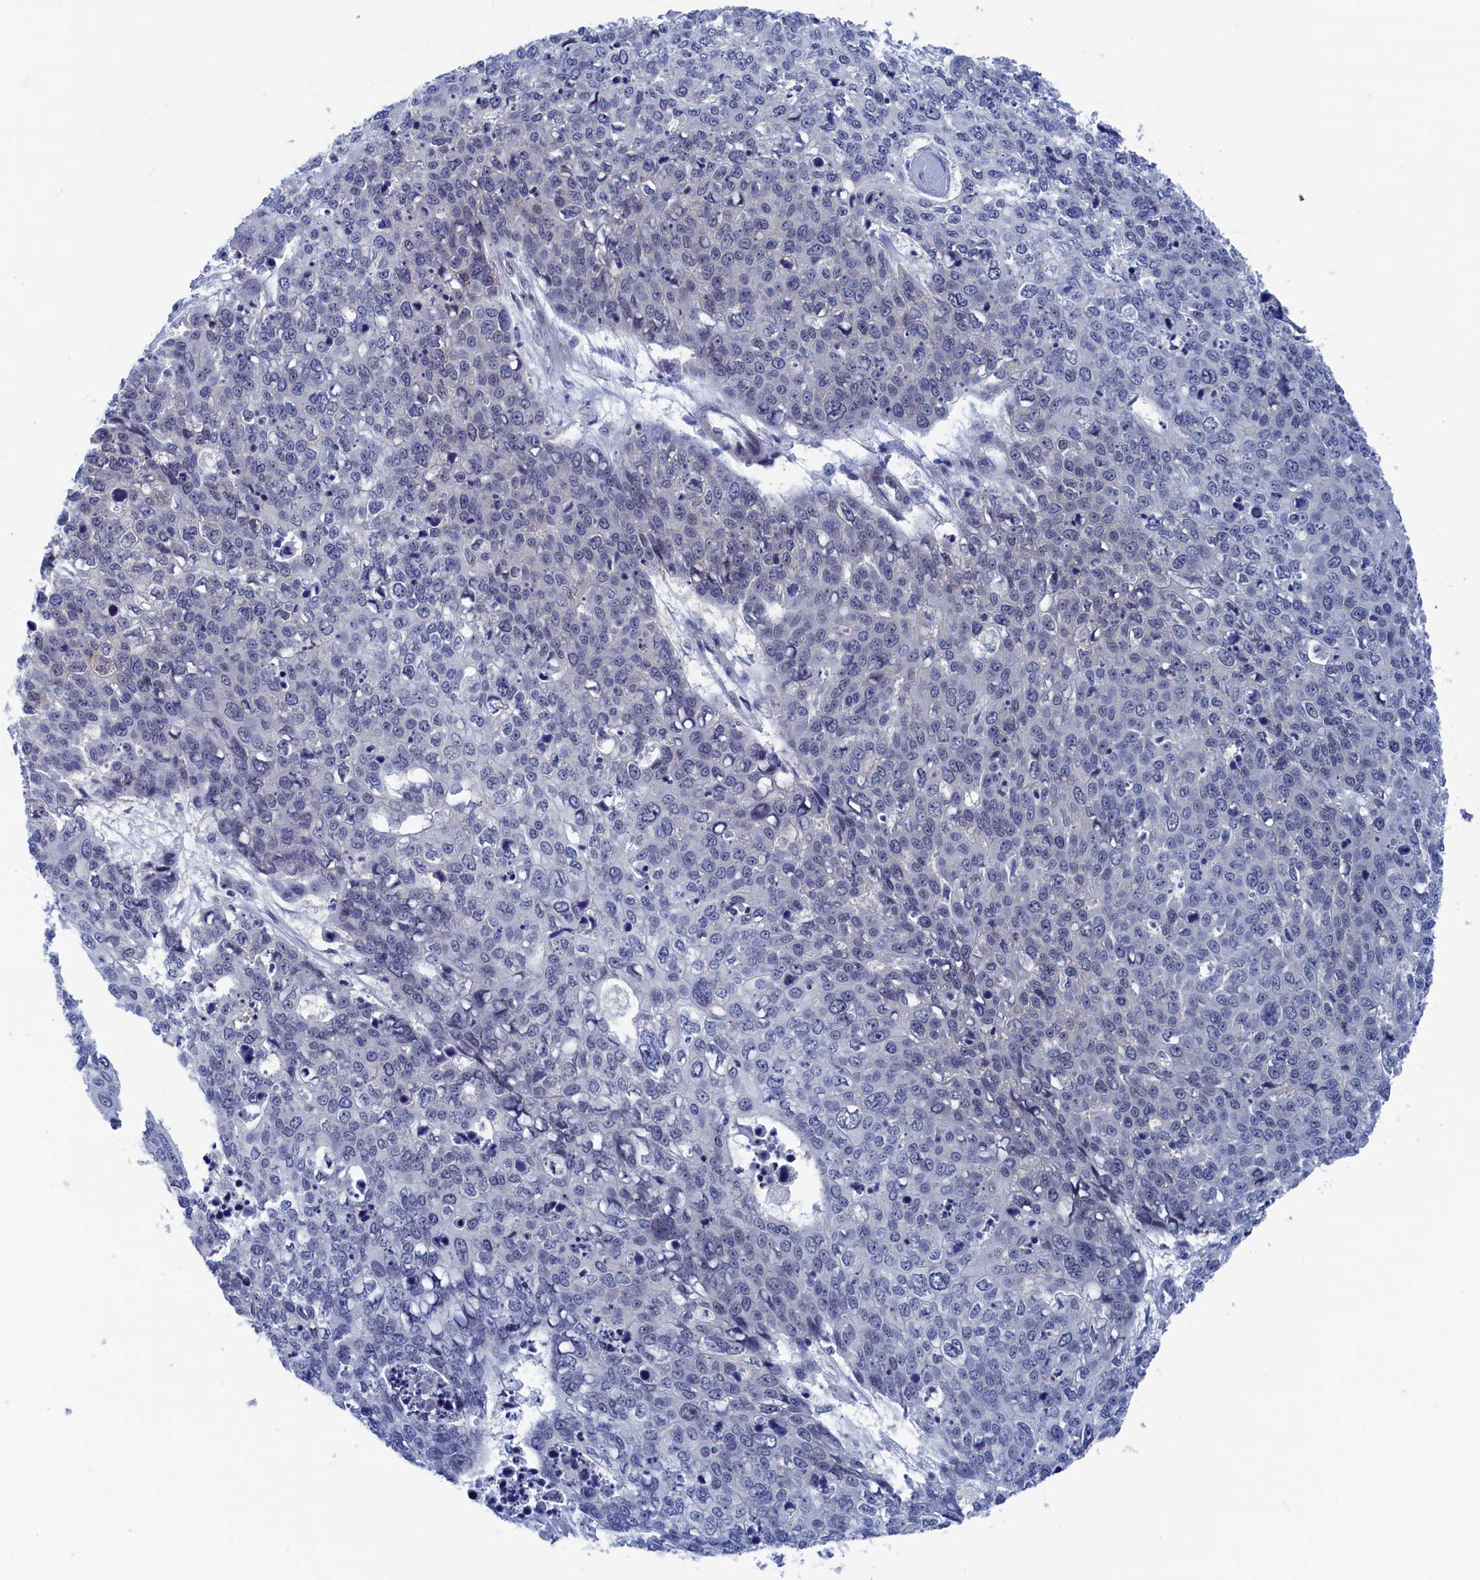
{"staining": {"intensity": "negative", "quantity": "none", "location": "none"}, "tissue": "skin cancer", "cell_type": "Tumor cells", "image_type": "cancer", "snomed": [{"axis": "morphology", "description": "Squamous cell carcinoma, NOS"}, {"axis": "topography", "description": "Skin"}], "caption": "This is an immunohistochemistry (IHC) image of human skin cancer. There is no positivity in tumor cells.", "gene": "MARCHF3", "patient": {"sex": "male", "age": 71}}